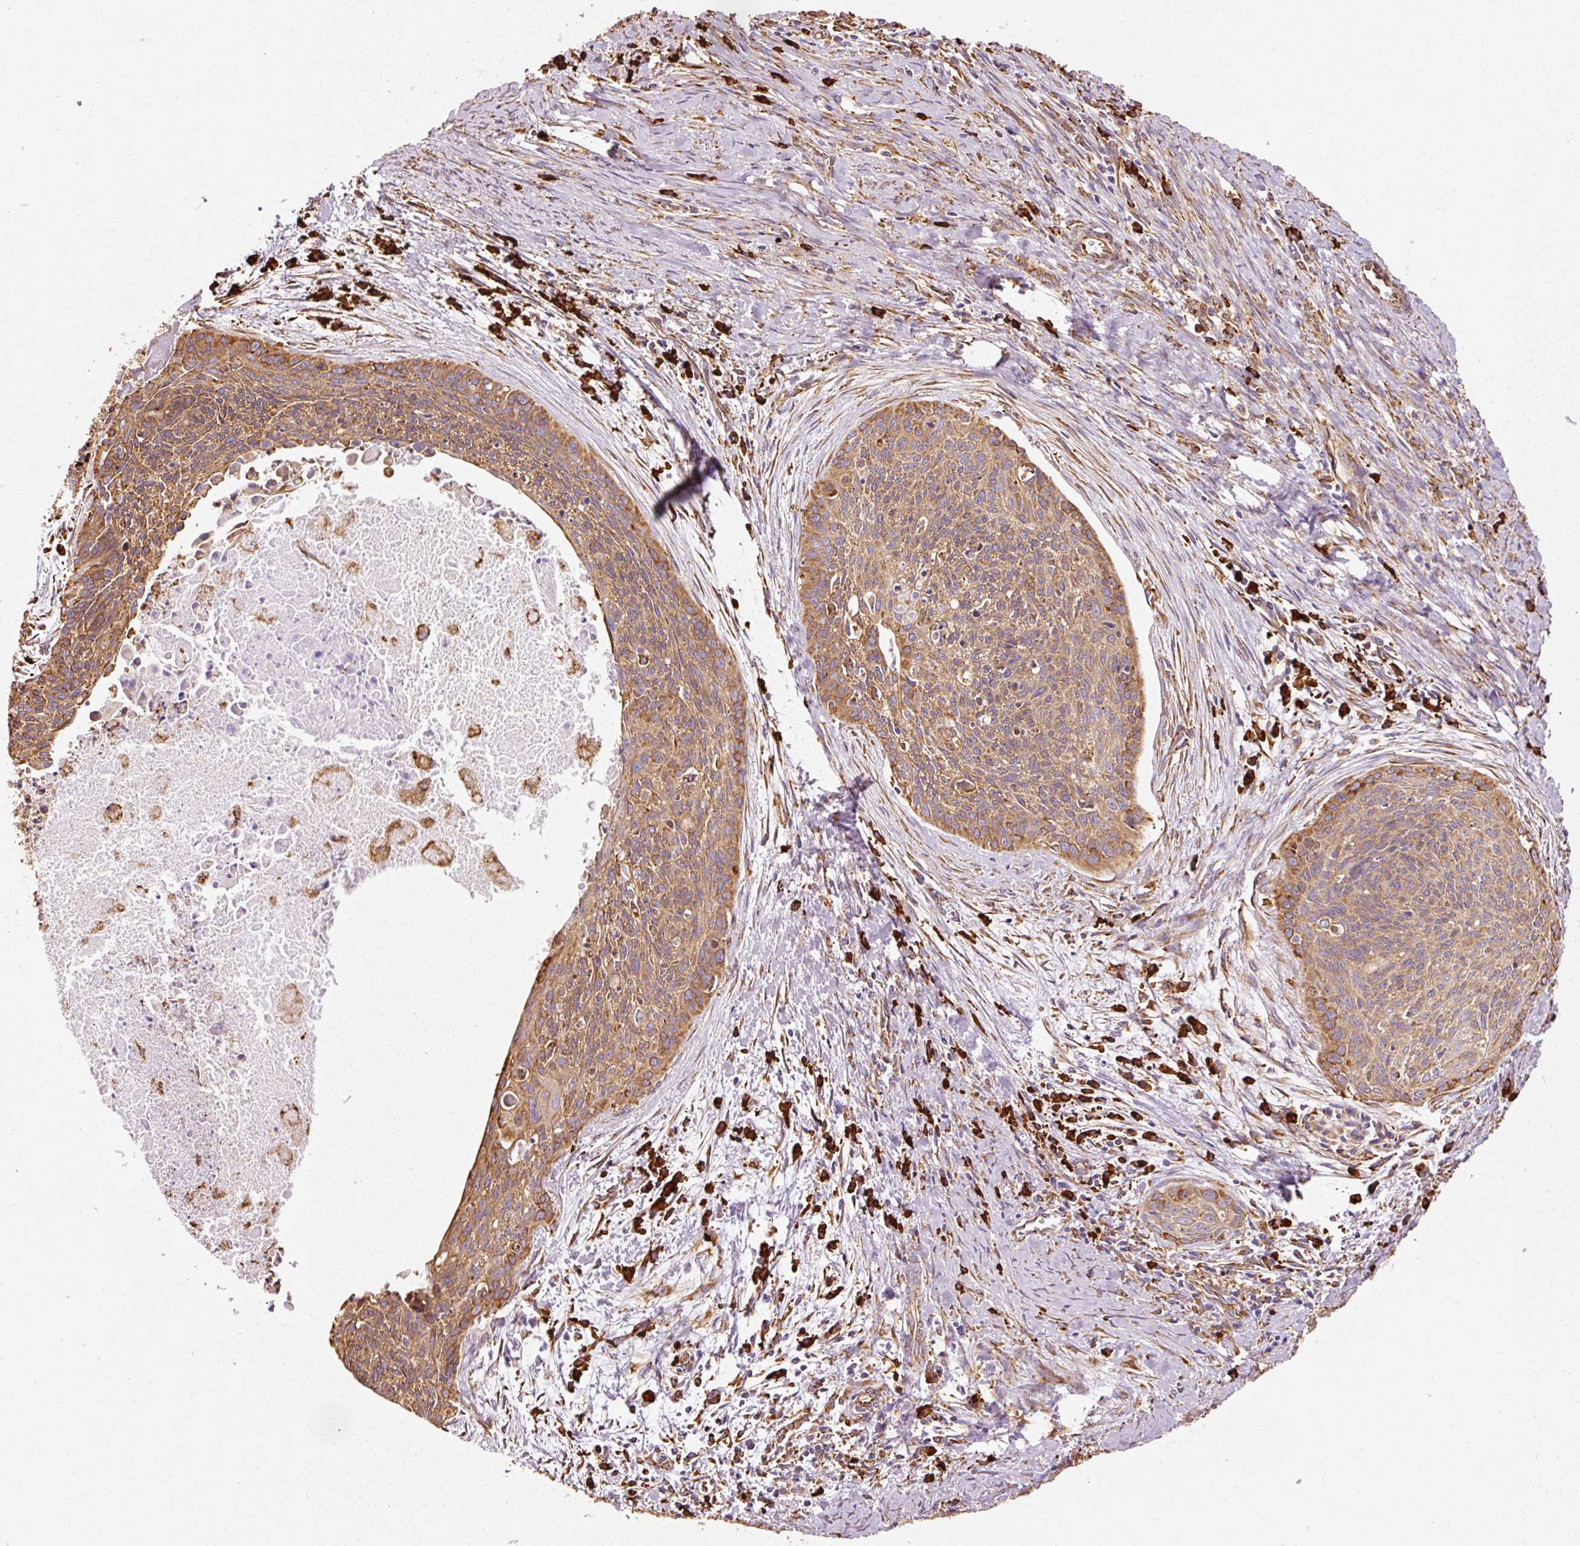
{"staining": {"intensity": "moderate", "quantity": ">75%", "location": "cytoplasmic/membranous"}, "tissue": "cervical cancer", "cell_type": "Tumor cells", "image_type": "cancer", "snomed": [{"axis": "morphology", "description": "Squamous cell carcinoma, NOS"}, {"axis": "topography", "description": "Cervix"}], "caption": "IHC of human cervical cancer reveals medium levels of moderate cytoplasmic/membranous expression in about >75% of tumor cells.", "gene": "KLC1", "patient": {"sex": "female", "age": 55}}